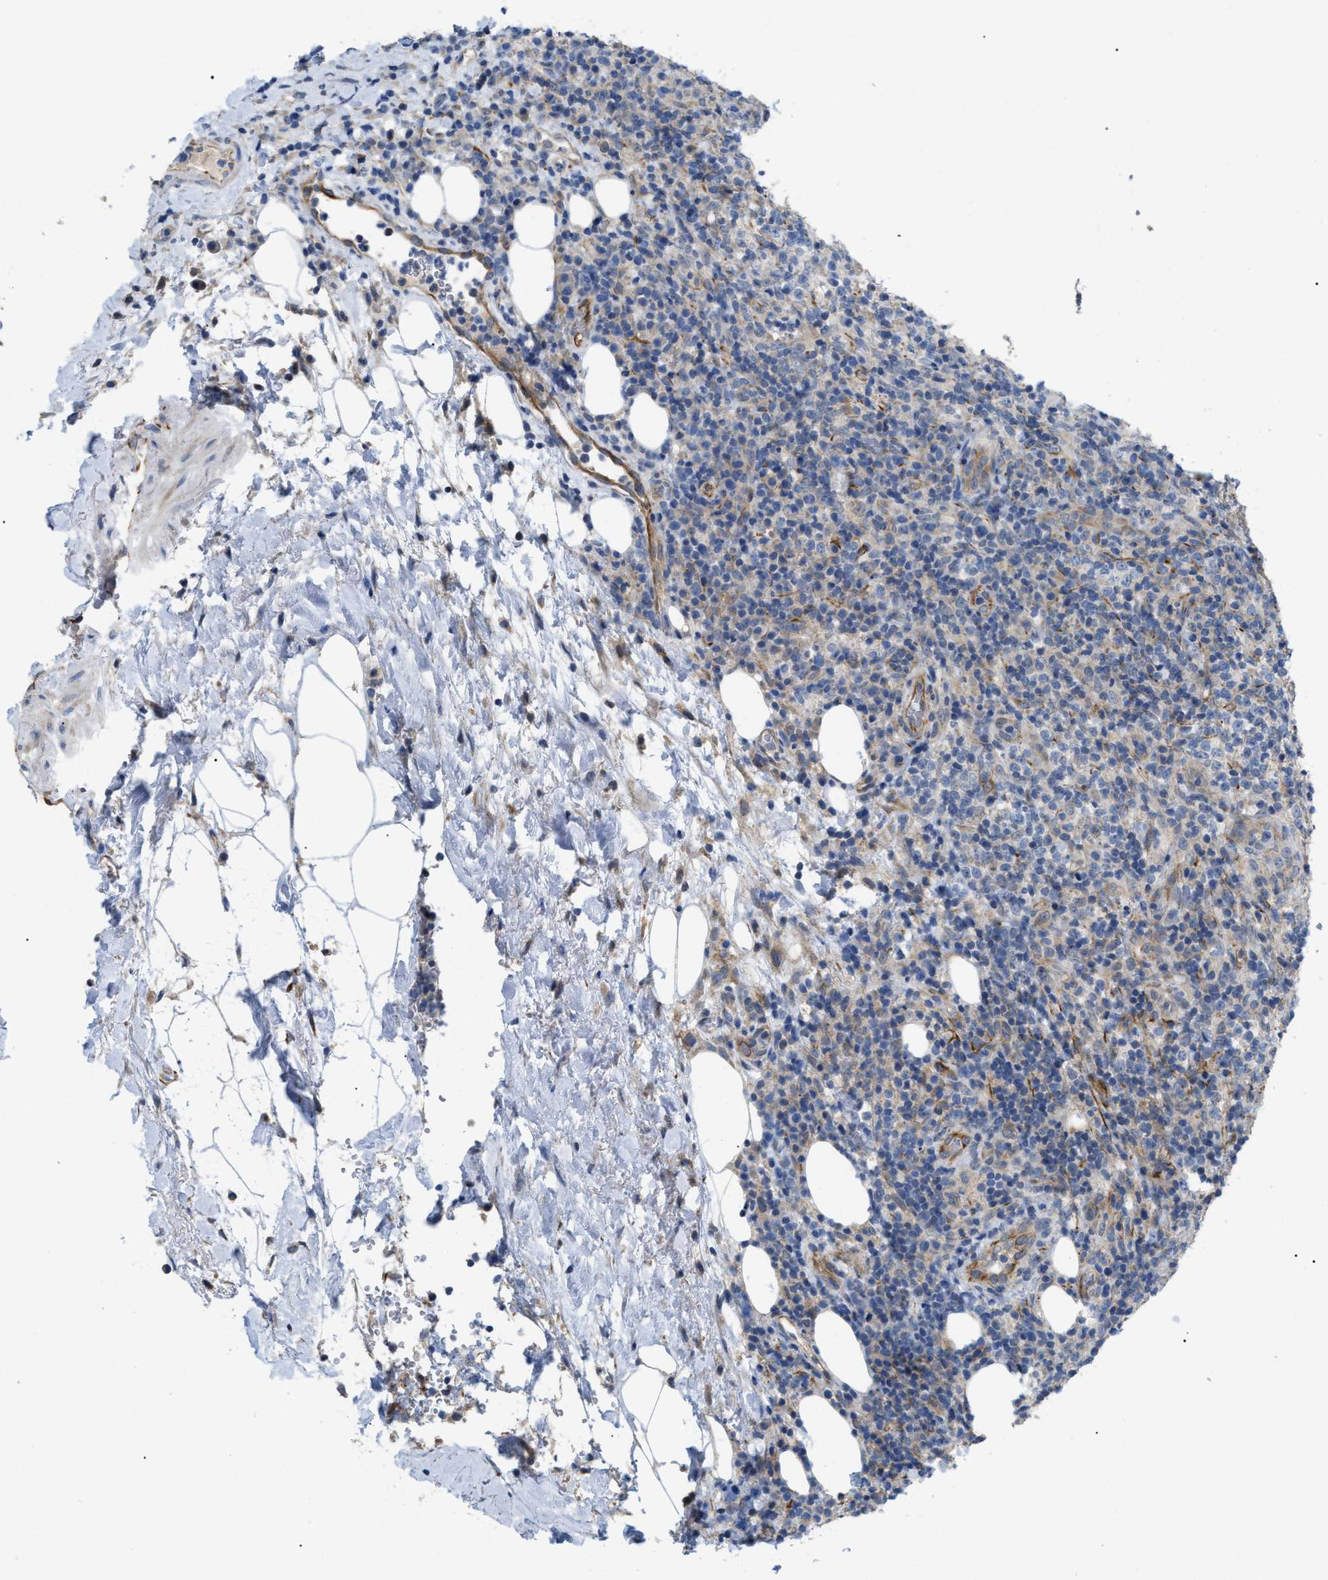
{"staining": {"intensity": "negative", "quantity": "none", "location": "none"}, "tissue": "lymphoma", "cell_type": "Tumor cells", "image_type": "cancer", "snomed": [{"axis": "morphology", "description": "Malignant lymphoma, non-Hodgkin's type, High grade"}, {"axis": "topography", "description": "Lymph node"}], "caption": "Tumor cells are negative for brown protein staining in high-grade malignant lymphoma, non-Hodgkin's type. The staining was performed using DAB to visualize the protein expression in brown, while the nuclei were stained in blue with hematoxylin (Magnification: 20x).", "gene": "DHX58", "patient": {"sex": "female", "age": 76}}